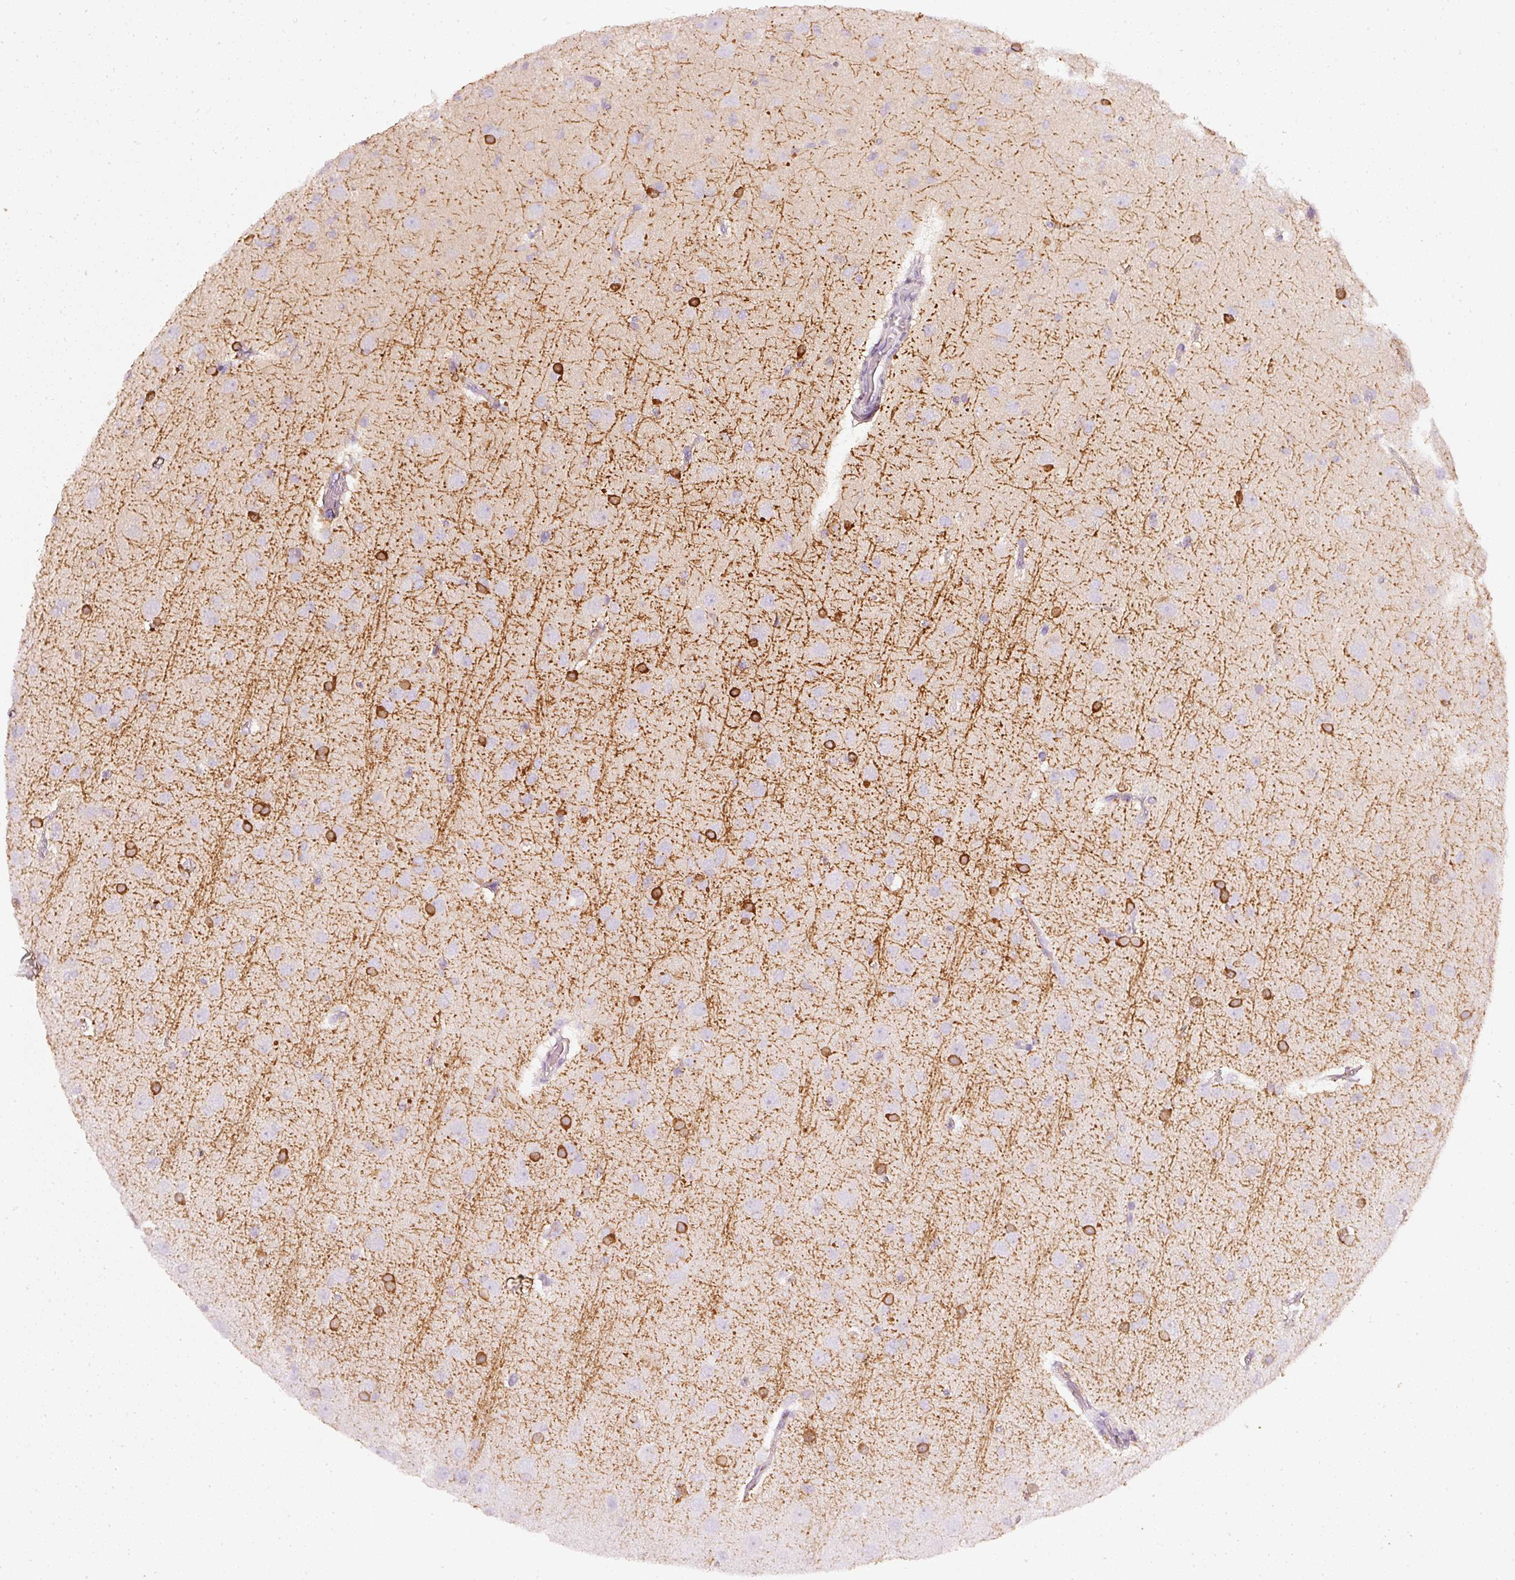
{"staining": {"intensity": "negative", "quantity": "none", "location": "none"}, "tissue": "glioma", "cell_type": "Tumor cells", "image_type": "cancer", "snomed": [{"axis": "morphology", "description": "Glioma, malignant, Low grade"}, {"axis": "topography", "description": "Brain"}], "caption": "The image displays no significant staining in tumor cells of low-grade glioma (malignant).", "gene": "CNP", "patient": {"sex": "female", "age": 33}}